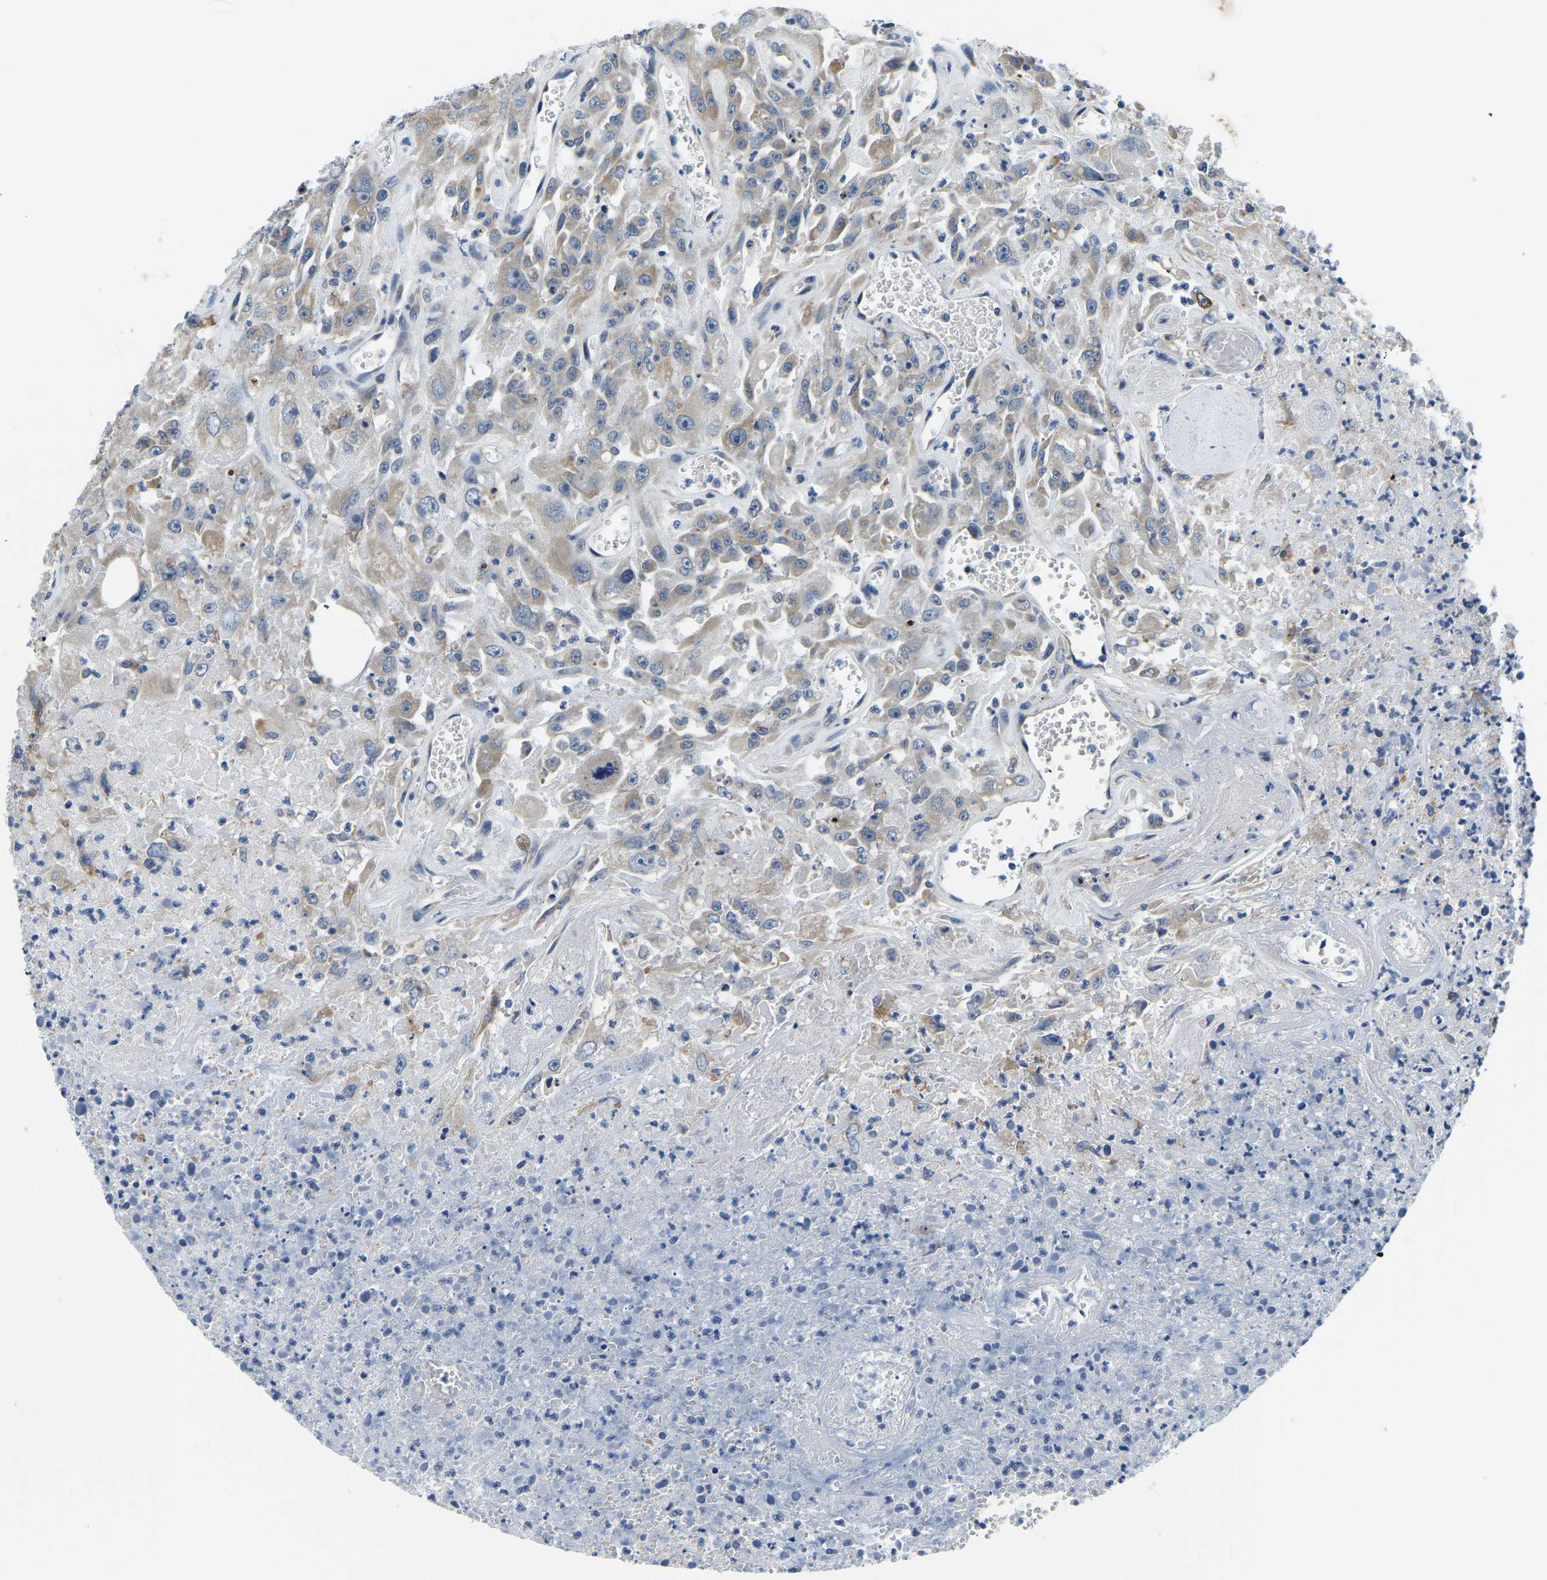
{"staining": {"intensity": "weak", "quantity": ">75%", "location": "cytoplasmic/membranous"}, "tissue": "urothelial cancer", "cell_type": "Tumor cells", "image_type": "cancer", "snomed": [{"axis": "morphology", "description": "Urothelial carcinoma, High grade"}, {"axis": "topography", "description": "Urinary bladder"}], "caption": "Weak cytoplasmic/membranous expression is present in about >75% of tumor cells in urothelial carcinoma (high-grade).", "gene": "LIAS", "patient": {"sex": "male", "age": 46}}